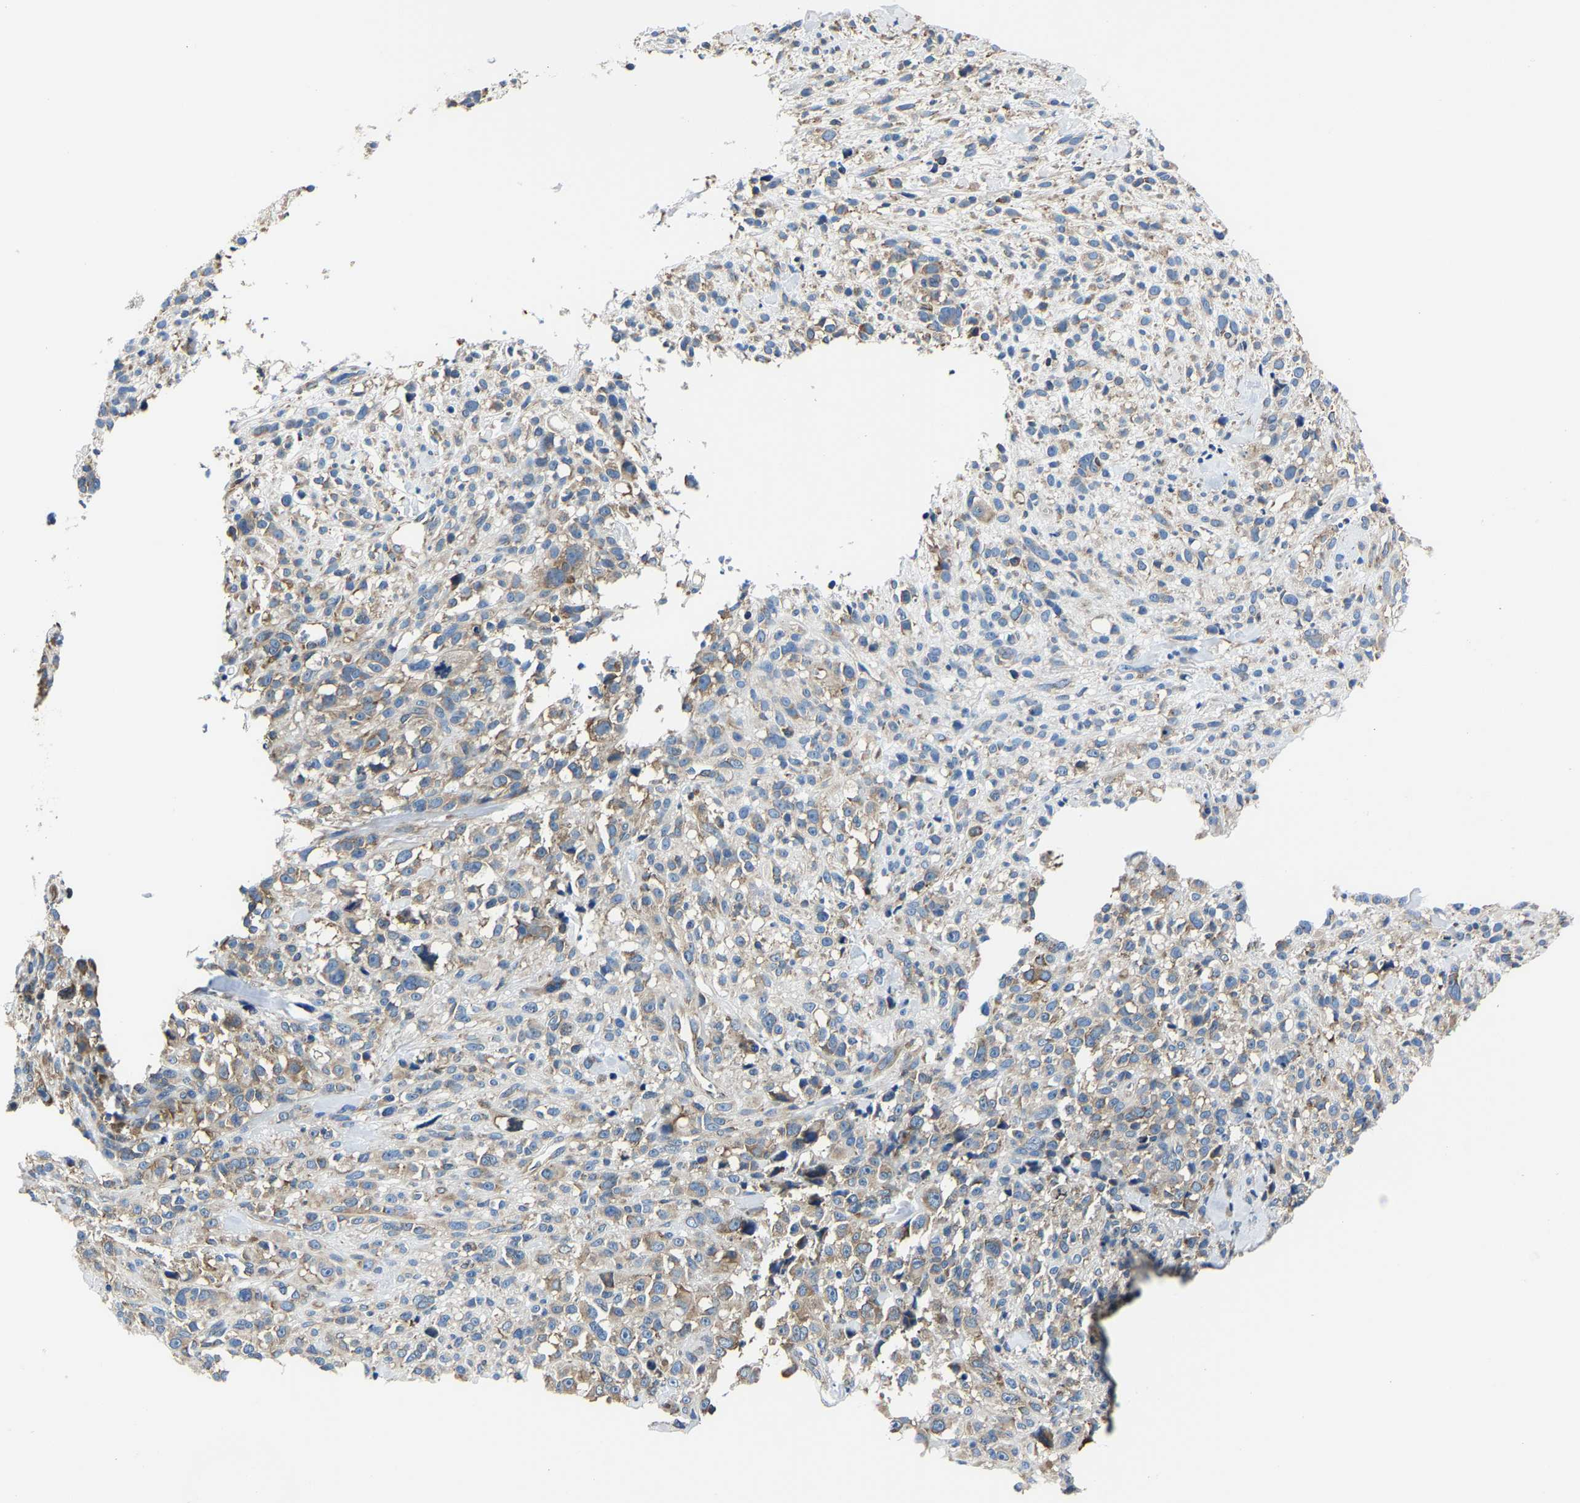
{"staining": {"intensity": "weak", "quantity": "<25%", "location": "cytoplasmic/membranous"}, "tissue": "melanoma", "cell_type": "Tumor cells", "image_type": "cancer", "snomed": [{"axis": "morphology", "description": "Malignant melanoma, NOS"}, {"axis": "topography", "description": "Skin"}], "caption": "High magnification brightfield microscopy of malignant melanoma stained with DAB (3,3'-diaminobenzidine) (brown) and counterstained with hematoxylin (blue): tumor cells show no significant positivity. (DAB immunohistochemistry with hematoxylin counter stain).", "gene": "G3BP2", "patient": {"sex": "female", "age": 55}}